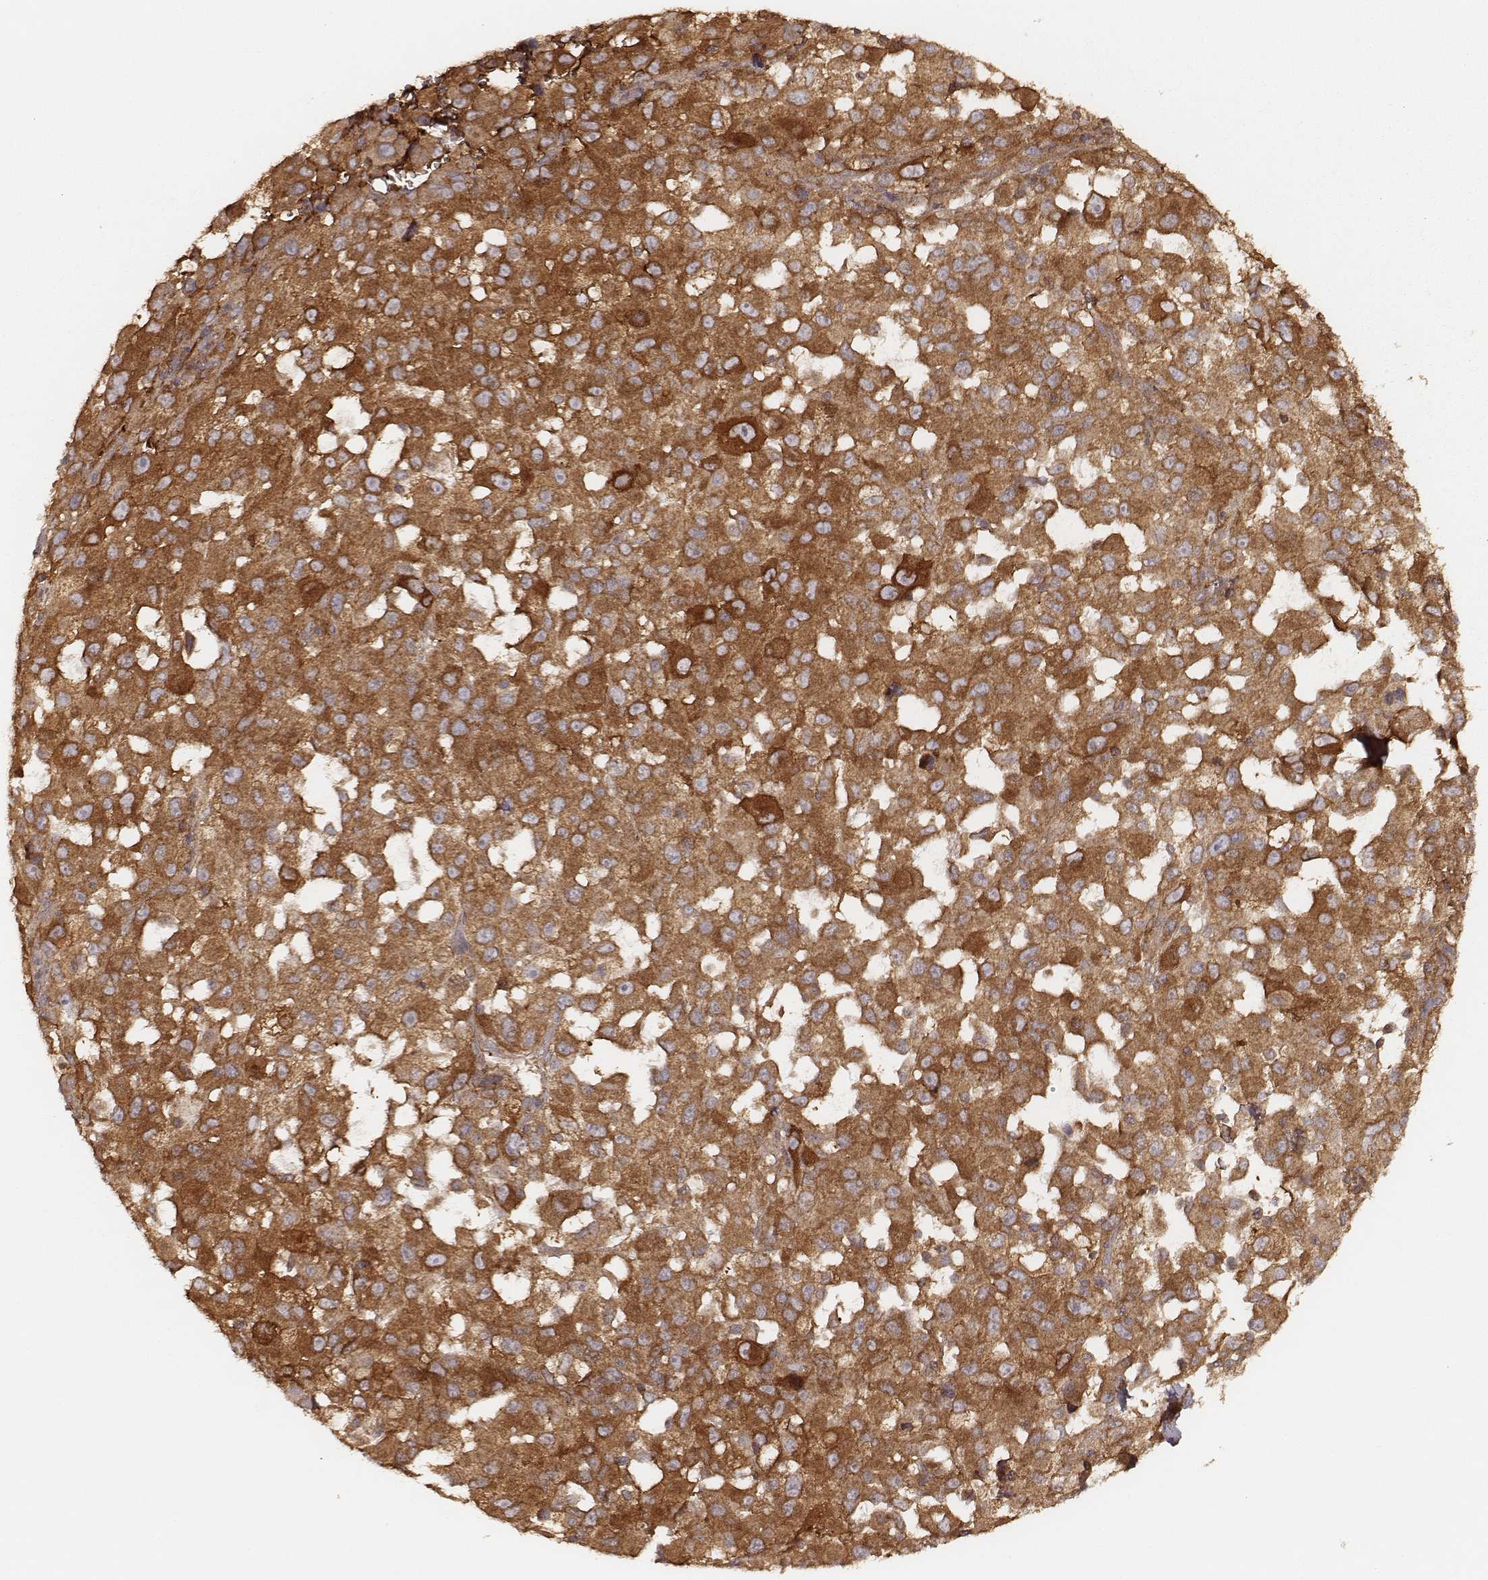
{"staining": {"intensity": "strong", "quantity": ">75%", "location": "cytoplasmic/membranous"}, "tissue": "melanoma", "cell_type": "Tumor cells", "image_type": "cancer", "snomed": [{"axis": "morphology", "description": "Malignant melanoma, Metastatic site"}, {"axis": "topography", "description": "Lymph node"}], "caption": "Immunohistochemistry histopathology image of human melanoma stained for a protein (brown), which shows high levels of strong cytoplasmic/membranous staining in approximately >75% of tumor cells.", "gene": "CARS1", "patient": {"sex": "male", "age": 50}}